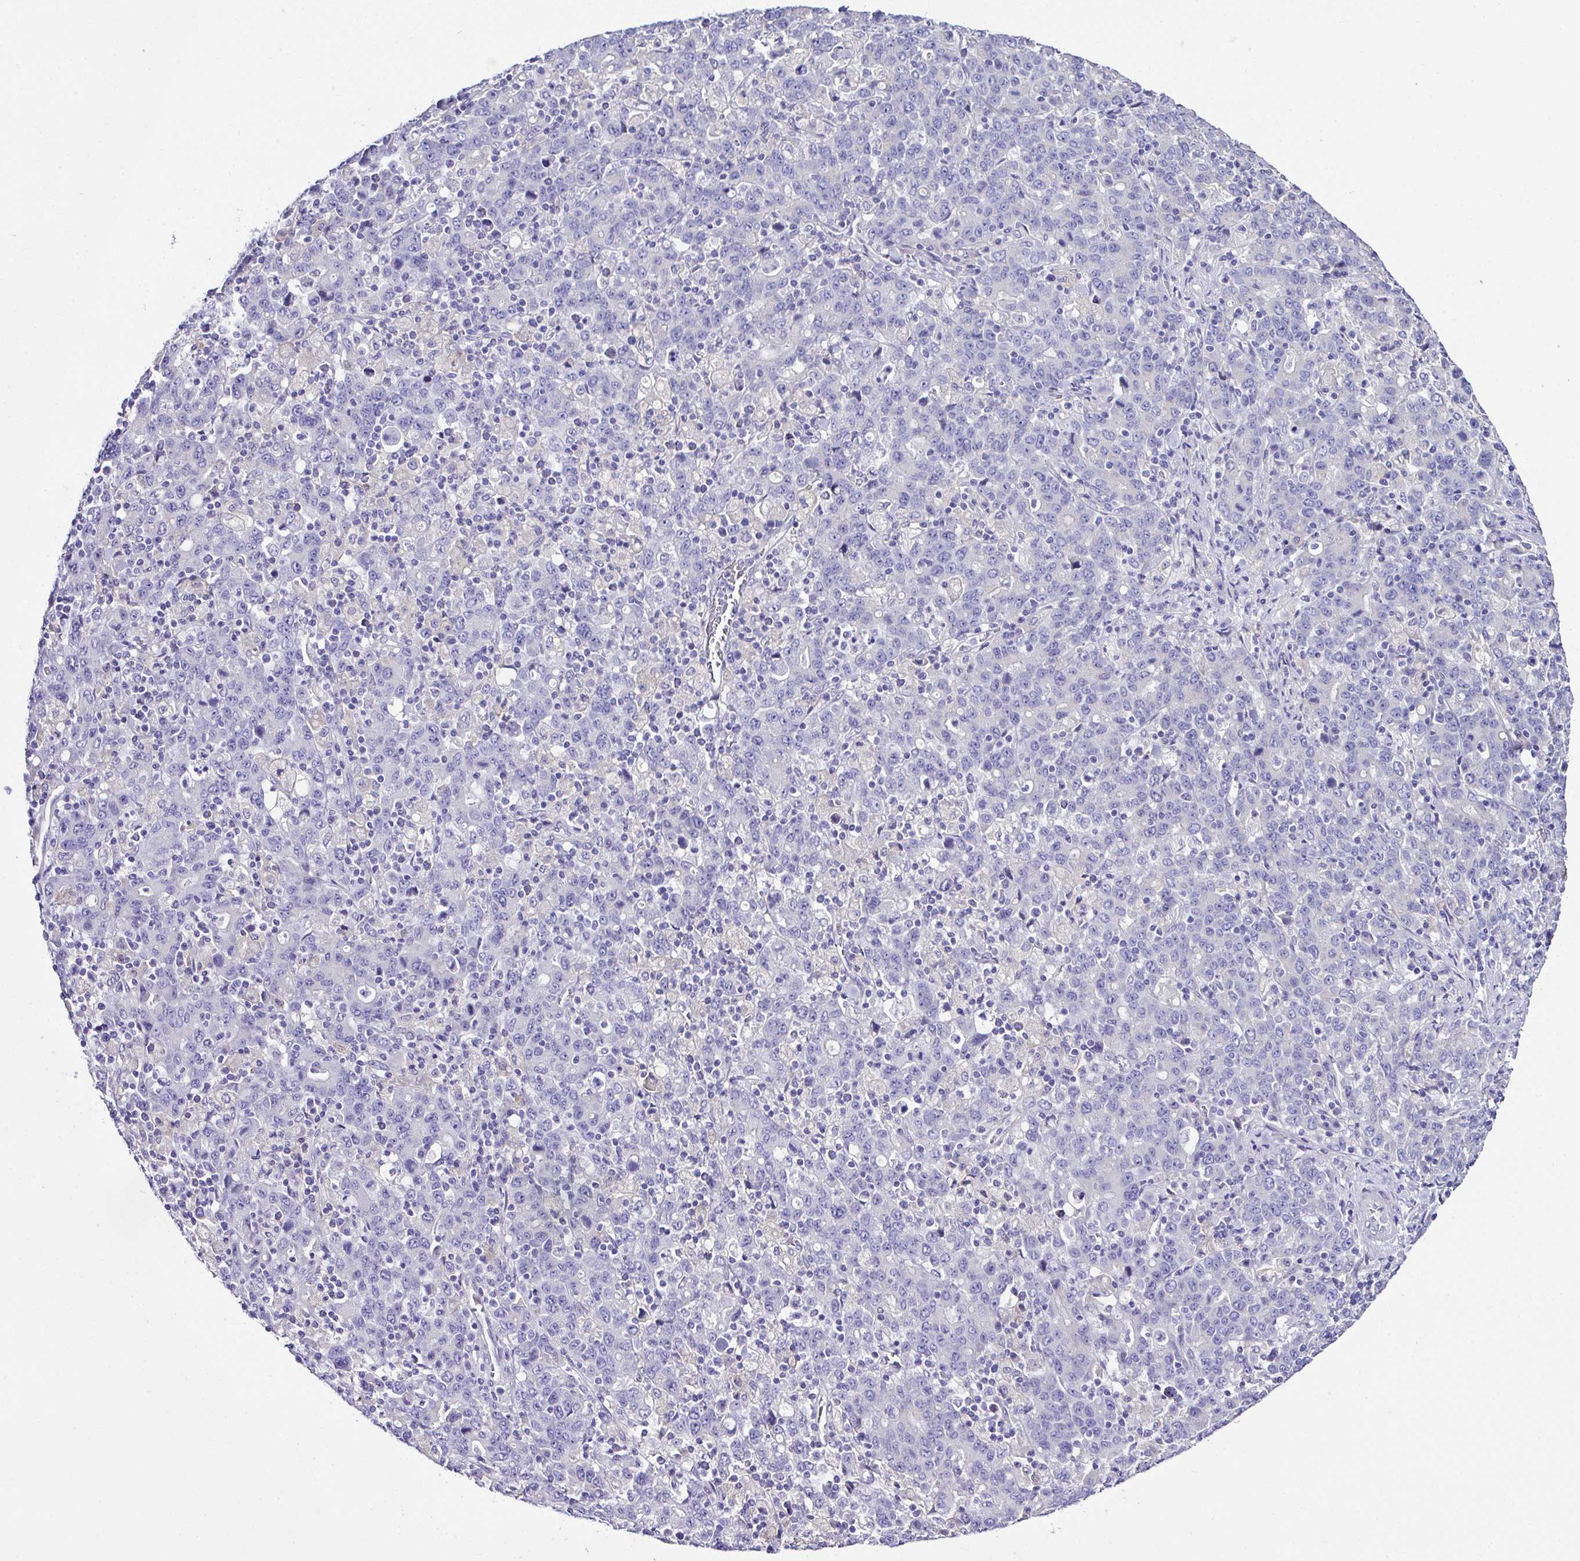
{"staining": {"intensity": "negative", "quantity": "none", "location": "none"}, "tissue": "stomach cancer", "cell_type": "Tumor cells", "image_type": "cancer", "snomed": [{"axis": "morphology", "description": "Adenocarcinoma, NOS"}, {"axis": "topography", "description": "Stomach, upper"}], "caption": "Tumor cells show no significant positivity in adenocarcinoma (stomach). The staining is performed using DAB brown chromogen with nuclei counter-stained in using hematoxylin.", "gene": "OR4P4", "patient": {"sex": "male", "age": 69}}